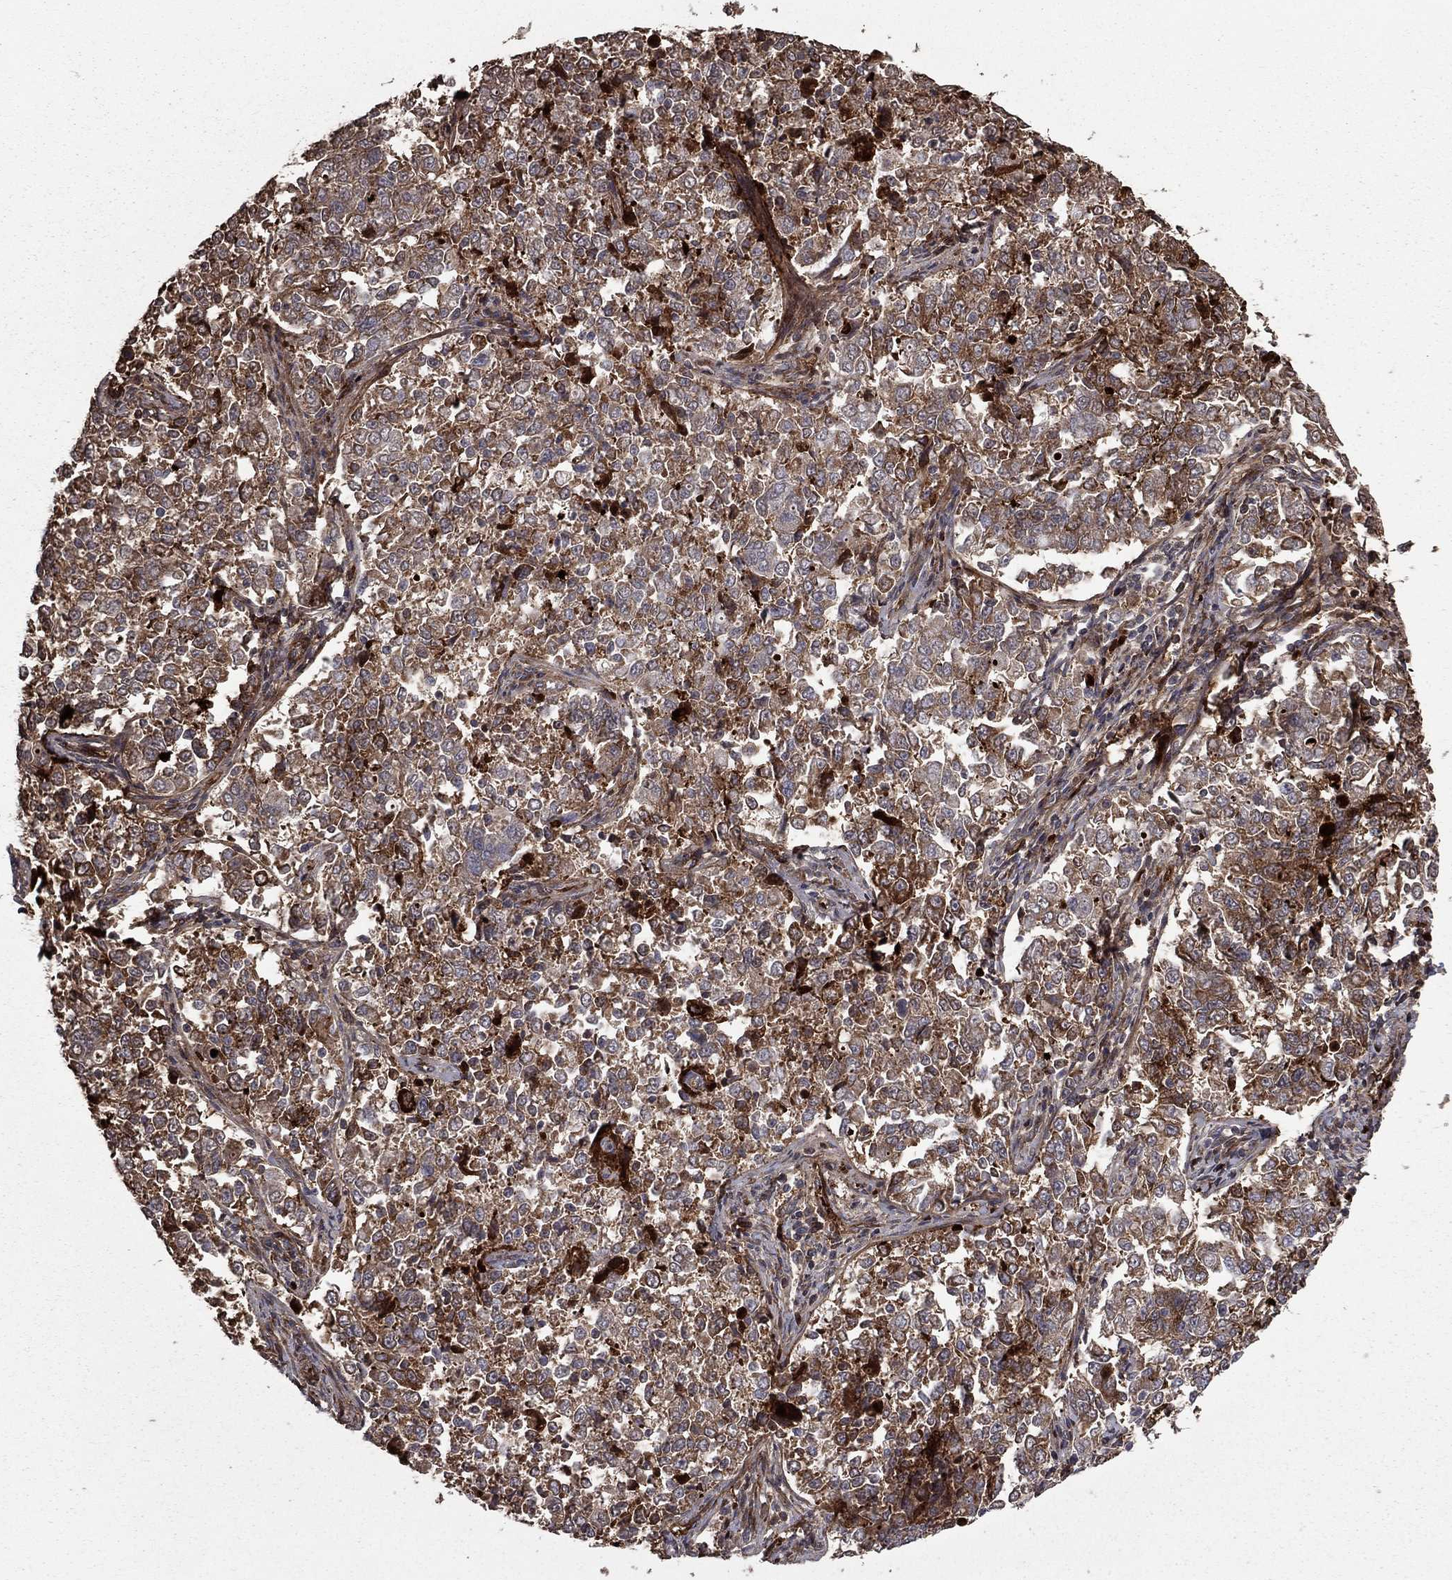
{"staining": {"intensity": "strong", "quantity": "25%-75%", "location": "cytoplasmic/membranous"}, "tissue": "endometrial cancer", "cell_type": "Tumor cells", "image_type": "cancer", "snomed": [{"axis": "morphology", "description": "Adenocarcinoma, NOS"}, {"axis": "topography", "description": "Endometrium"}], "caption": "A high amount of strong cytoplasmic/membranous positivity is present in about 25%-75% of tumor cells in endometrial cancer (adenocarcinoma) tissue.", "gene": "COL18A1", "patient": {"sex": "female", "age": 43}}